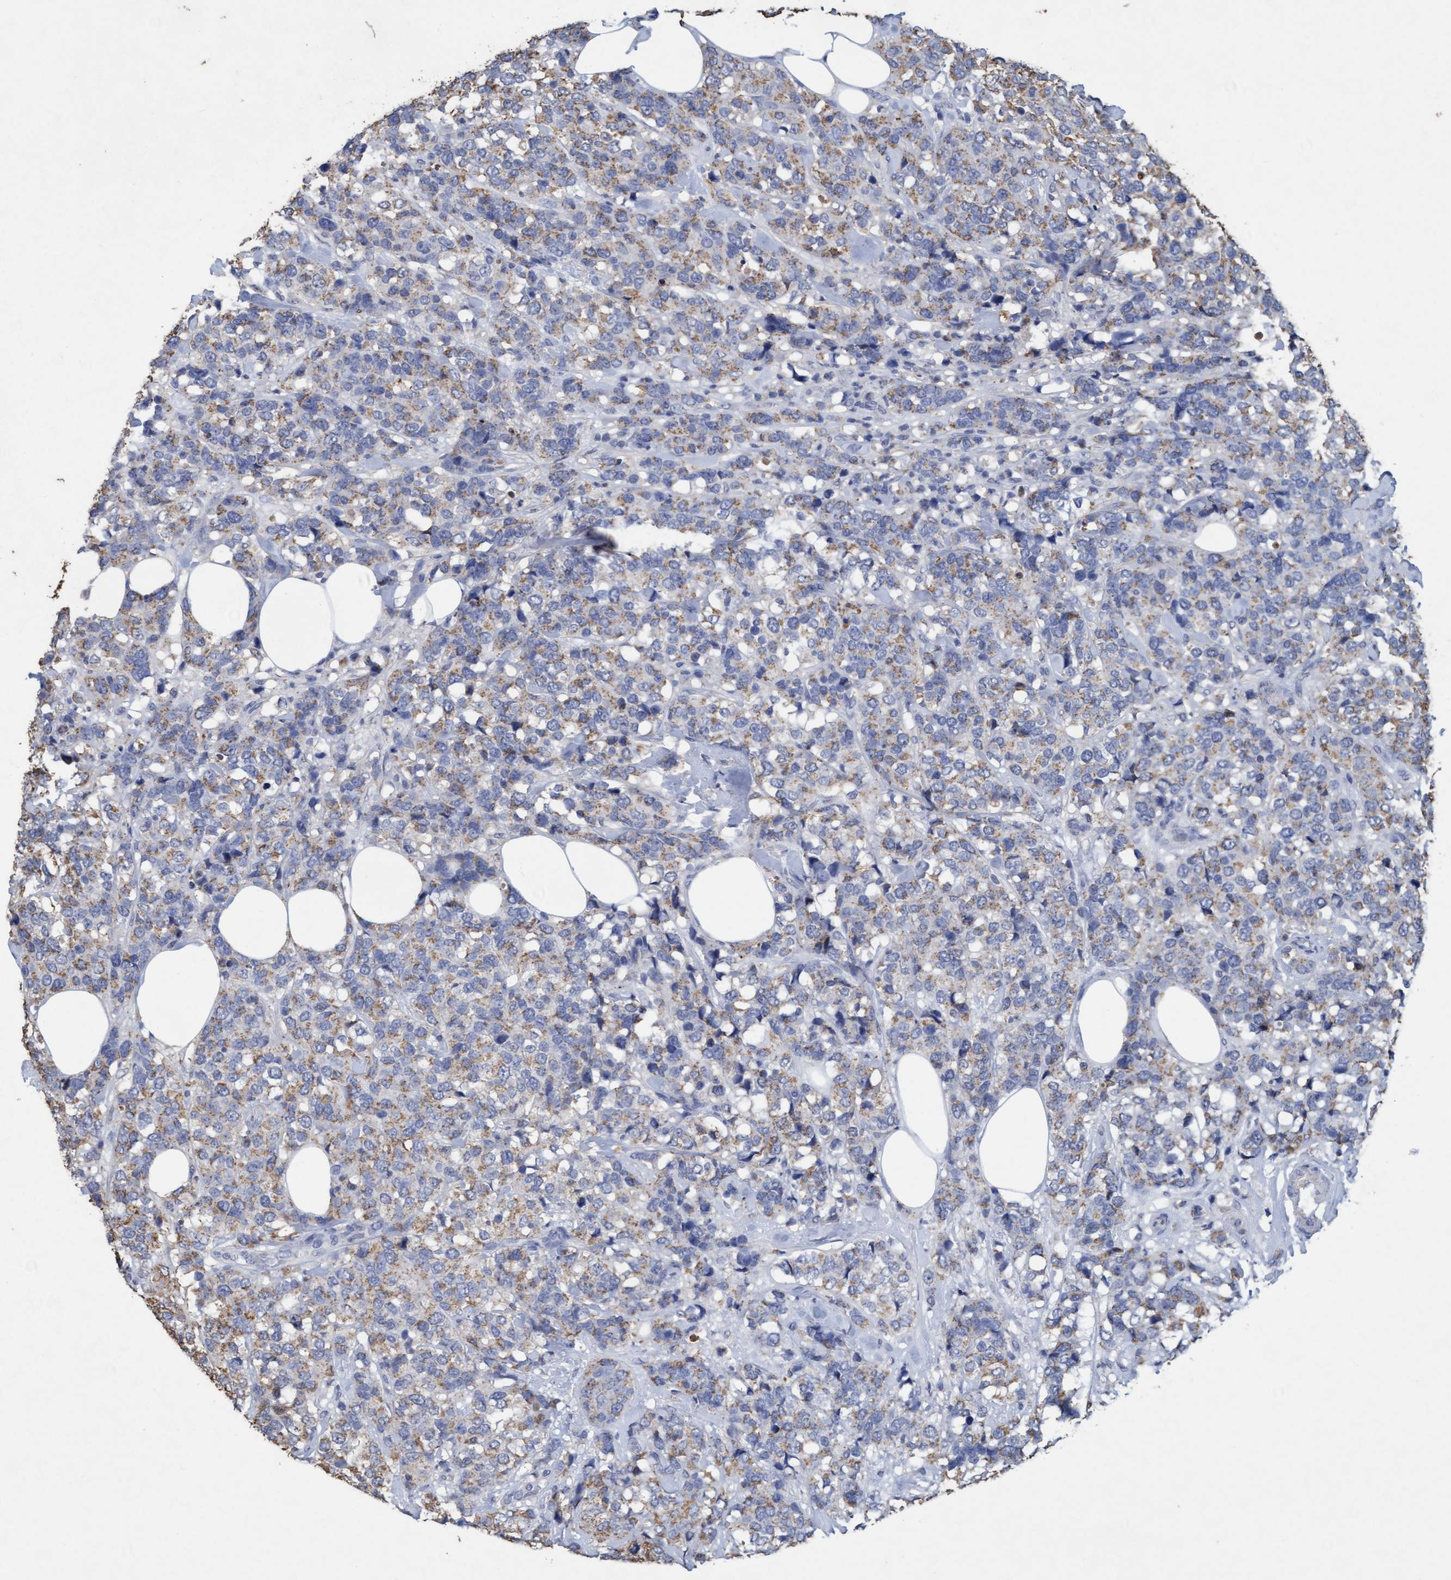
{"staining": {"intensity": "weak", "quantity": ">75%", "location": "cytoplasmic/membranous"}, "tissue": "breast cancer", "cell_type": "Tumor cells", "image_type": "cancer", "snomed": [{"axis": "morphology", "description": "Lobular carcinoma"}, {"axis": "topography", "description": "Breast"}], "caption": "IHC photomicrograph of neoplastic tissue: human breast cancer stained using IHC shows low levels of weak protein expression localized specifically in the cytoplasmic/membranous of tumor cells, appearing as a cytoplasmic/membranous brown color.", "gene": "VSIG8", "patient": {"sex": "female", "age": 59}}